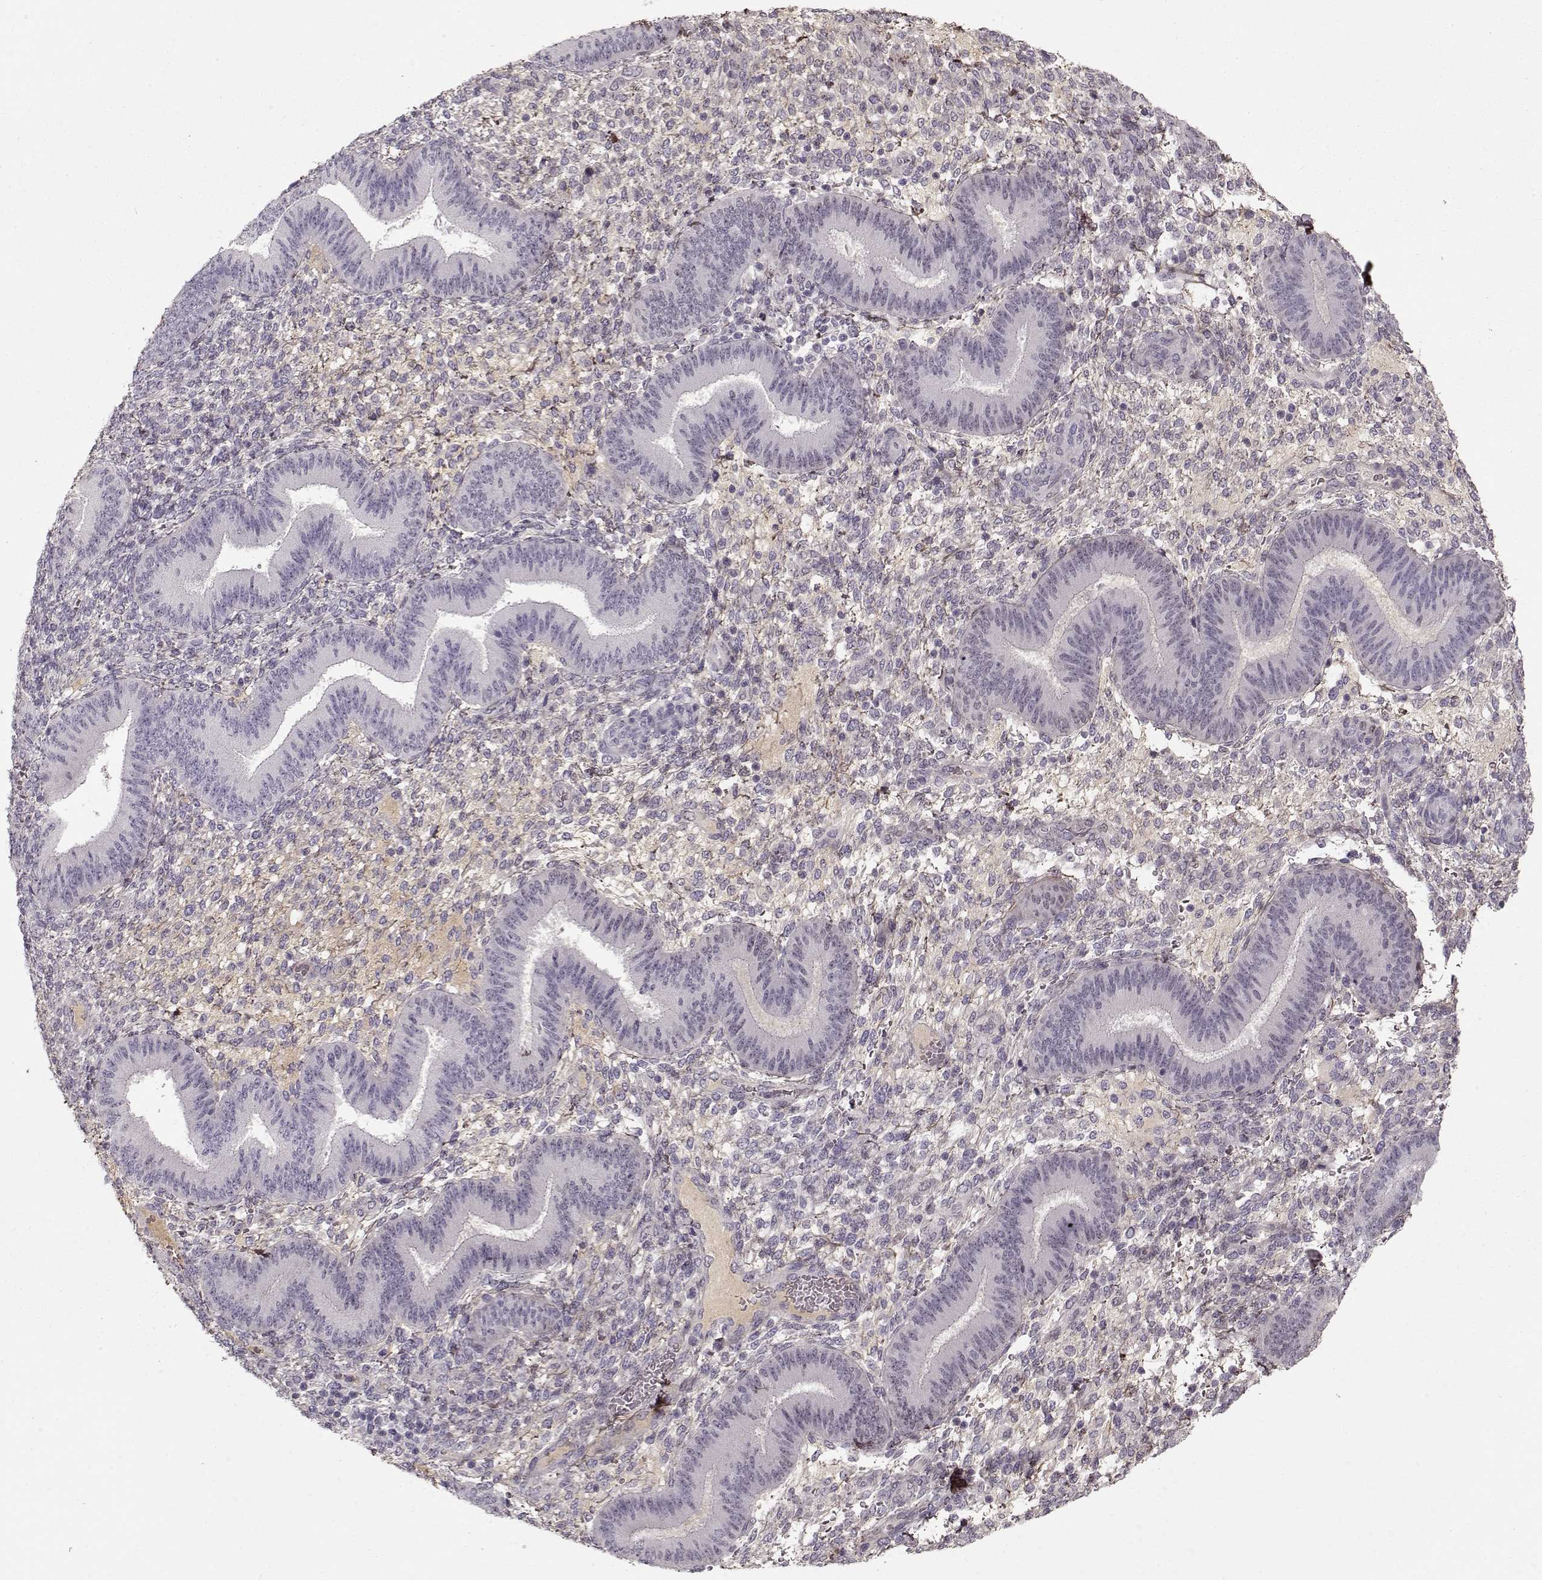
{"staining": {"intensity": "negative", "quantity": "none", "location": "none"}, "tissue": "endometrium", "cell_type": "Cells in endometrial stroma", "image_type": "normal", "snomed": [{"axis": "morphology", "description": "Normal tissue, NOS"}, {"axis": "topography", "description": "Endometrium"}], "caption": "Immunohistochemistry (IHC) photomicrograph of unremarkable endometrium: human endometrium stained with DAB displays no significant protein expression in cells in endometrial stroma. The staining was performed using DAB to visualize the protein expression in brown, while the nuclei were stained in blue with hematoxylin (Magnification: 20x).", "gene": "LUM", "patient": {"sex": "female", "age": 39}}